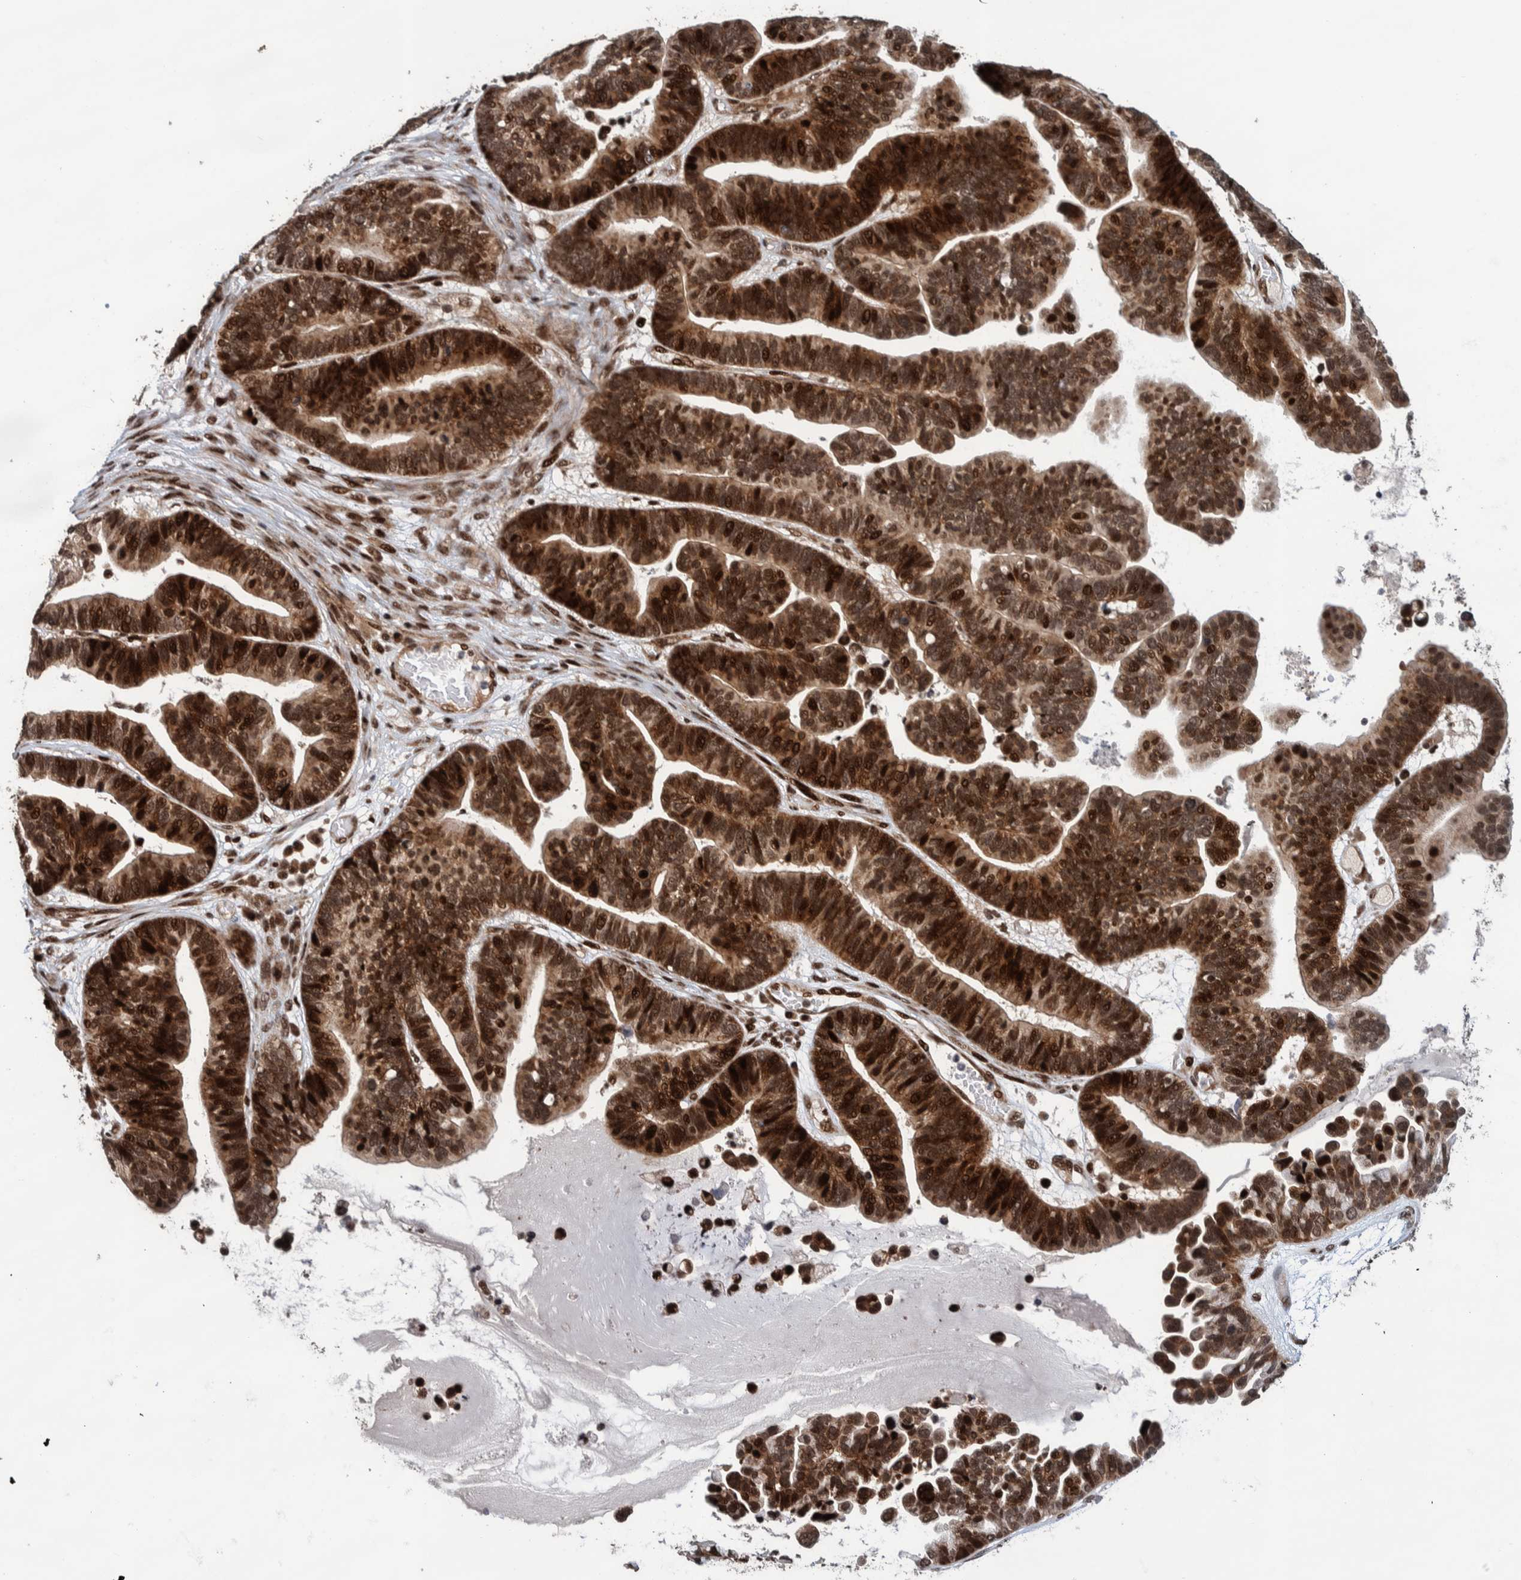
{"staining": {"intensity": "strong", "quantity": ">75%", "location": "cytoplasmic/membranous,nuclear"}, "tissue": "ovarian cancer", "cell_type": "Tumor cells", "image_type": "cancer", "snomed": [{"axis": "morphology", "description": "Cystadenocarcinoma, serous, NOS"}, {"axis": "topography", "description": "Ovary"}], "caption": "The immunohistochemical stain labels strong cytoplasmic/membranous and nuclear staining in tumor cells of ovarian cancer (serous cystadenocarcinoma) tissue.", "gene": "CHD4", "patient": {"sex": "female", "age": 56}}